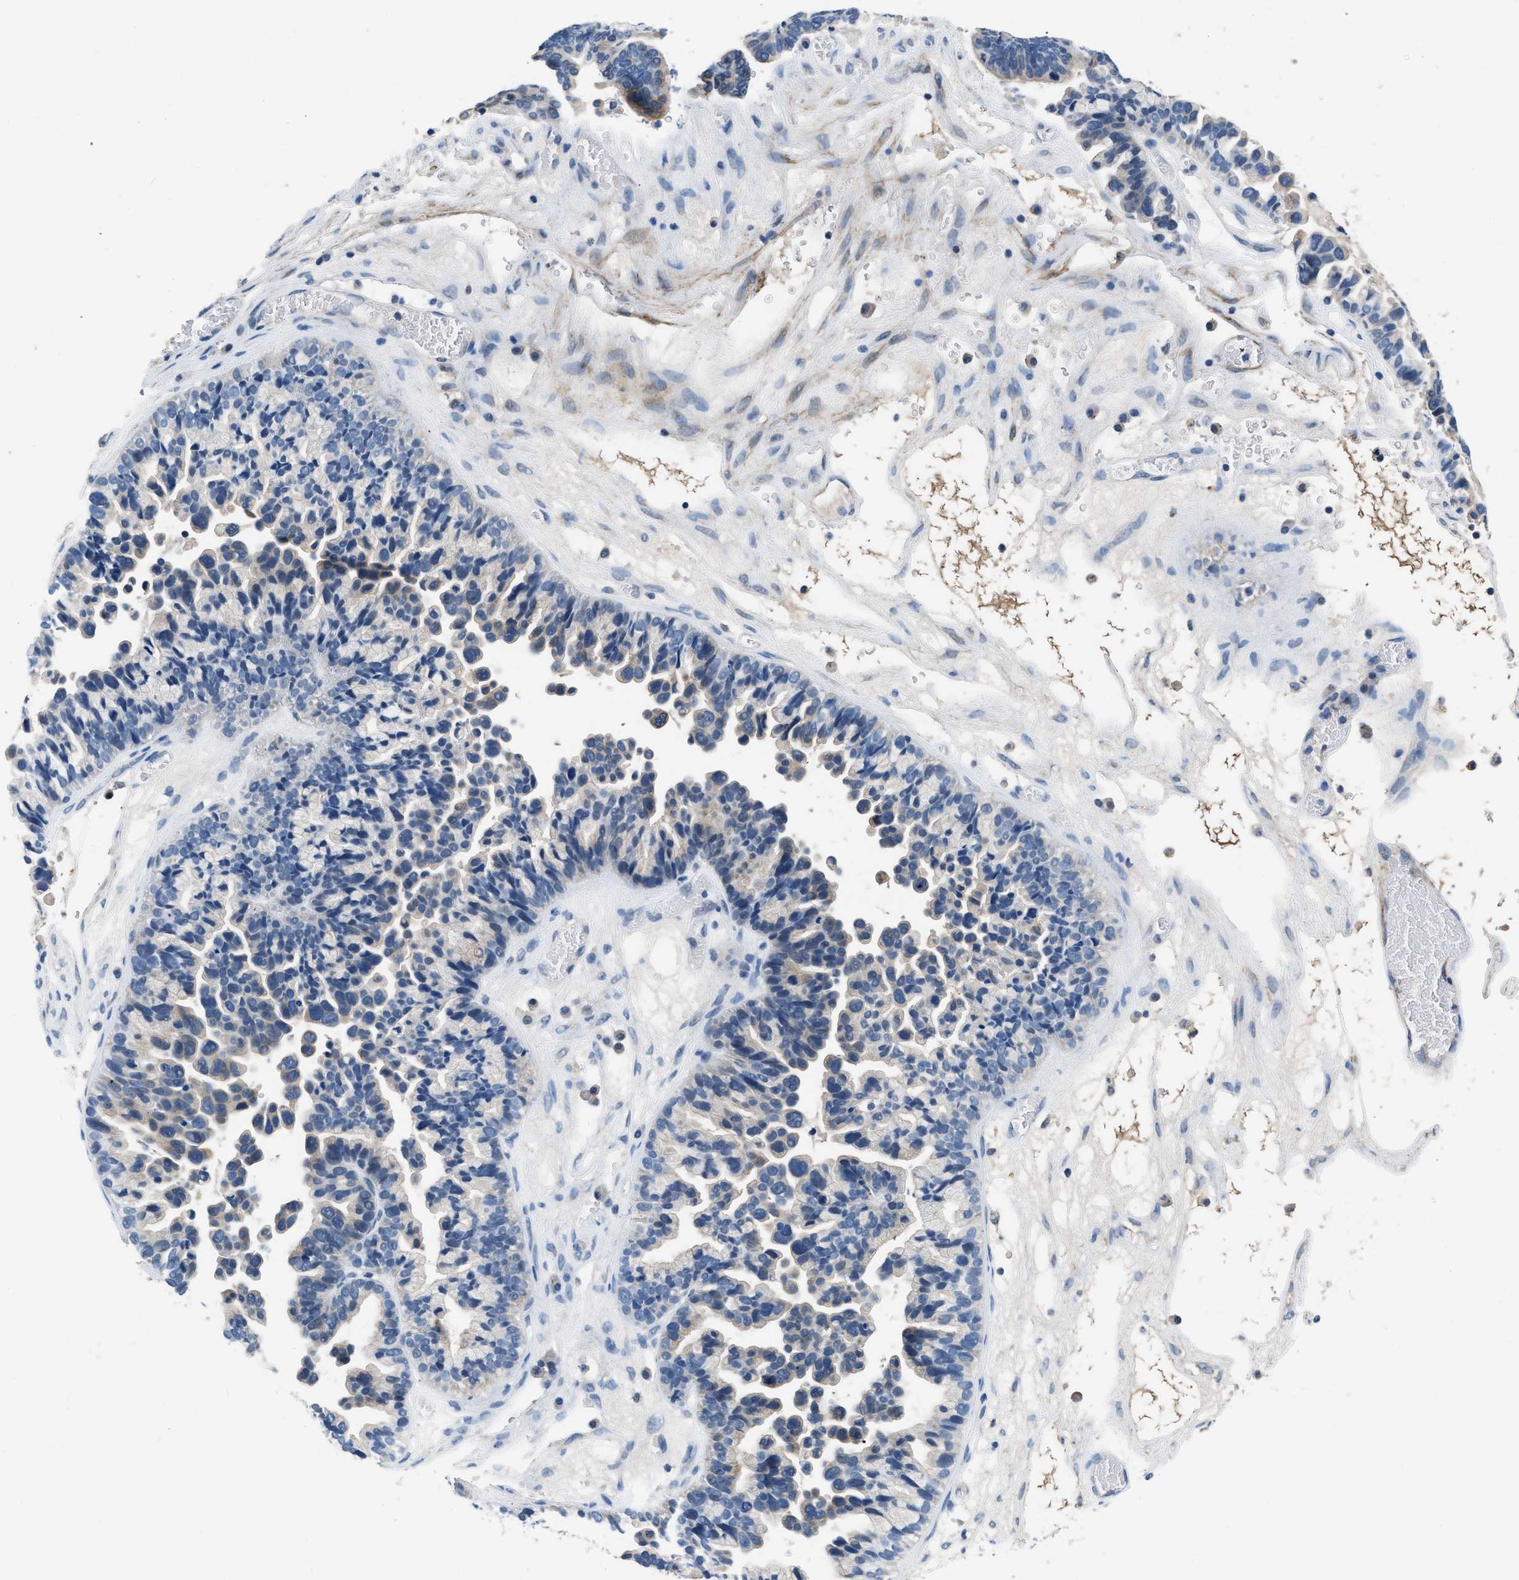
{"staining": {"intensity": "weak", "quantity": "<25%", "location": "cytoplasmic/membranous"}, "tissue": "ovarian cancer", "cell_type": "Tumor cells", "image_type": "cancer", "snomed": [{"axis": "morphology", "description": "Cystadenocarcinoma, serous, NOS"}, {"axis": "topography", "description": "Ovary"}], "caption": "Image shows no protein expression in tumor cells of ovarian cancer (serous cystadenocarcinoma) tissue.", "gene": "LANCL2", "patient": {"sex": "female", "age": 56}}